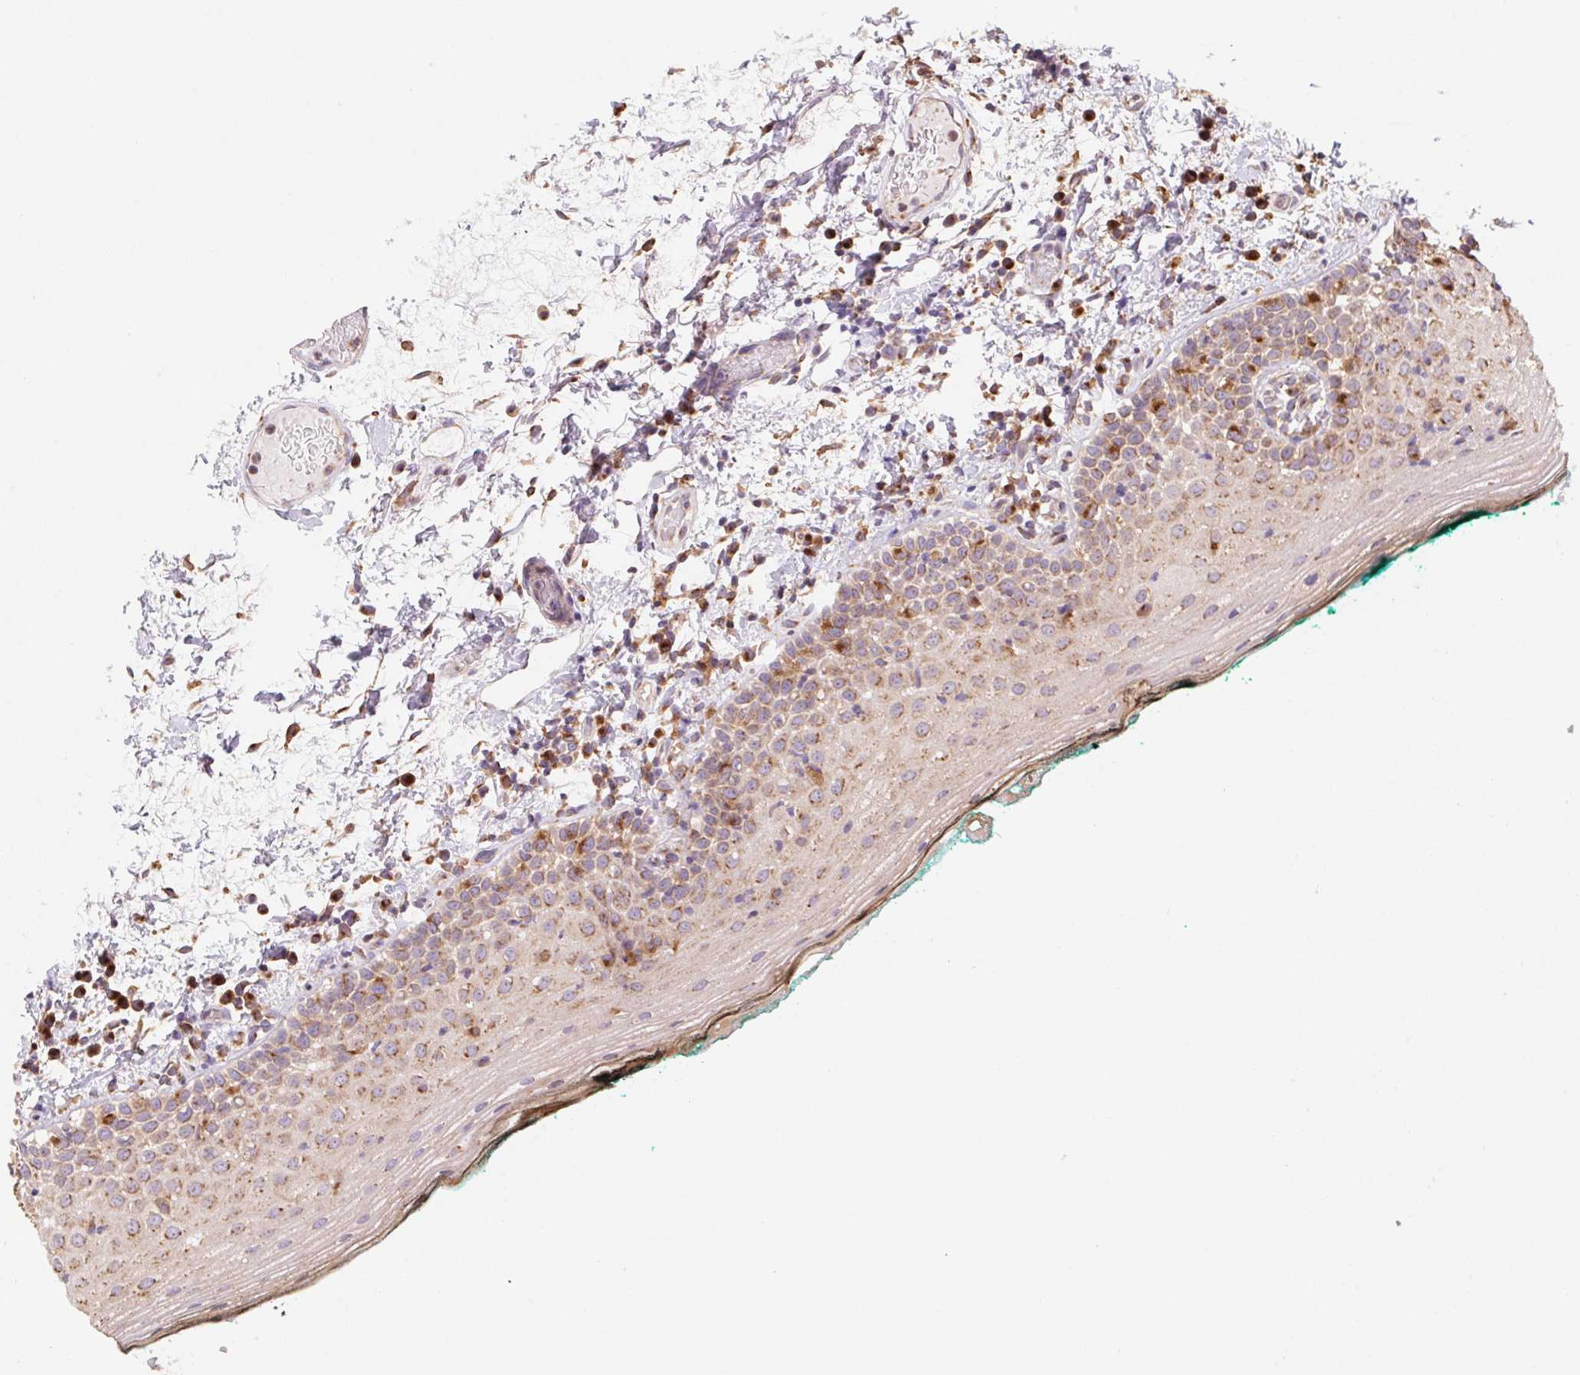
{"staining": {"intensity": "moderate", "quantity": "<25%", "location": "cytoplasmic/membranous"}, "tissue": "oral mucosa", "cell_type": "Squamous epithelial cells", "image_type": "normal", "snomed": [{"axis": "morphology", "description": "Normal tissue, NOS"}, {"axis": "topography", "description": "Oral tissue"}], "caption": "Immunohistochemistry (IHC) staining of normal oral mucosa, which demonstrates low levels of moderate cytoplasmic/membranous expression in approximately <25% of squamous epithelial cells indicating moderate cytoplasmic/membranous protein staining. The staining was performed using DAB (3,3'-diaminobenzidine) (brown) for protein detection and nuclei were counterstained in hematoxylin (blue).", "gene": "RAB1A", "patient": {"sex": "female", "age": 83}}